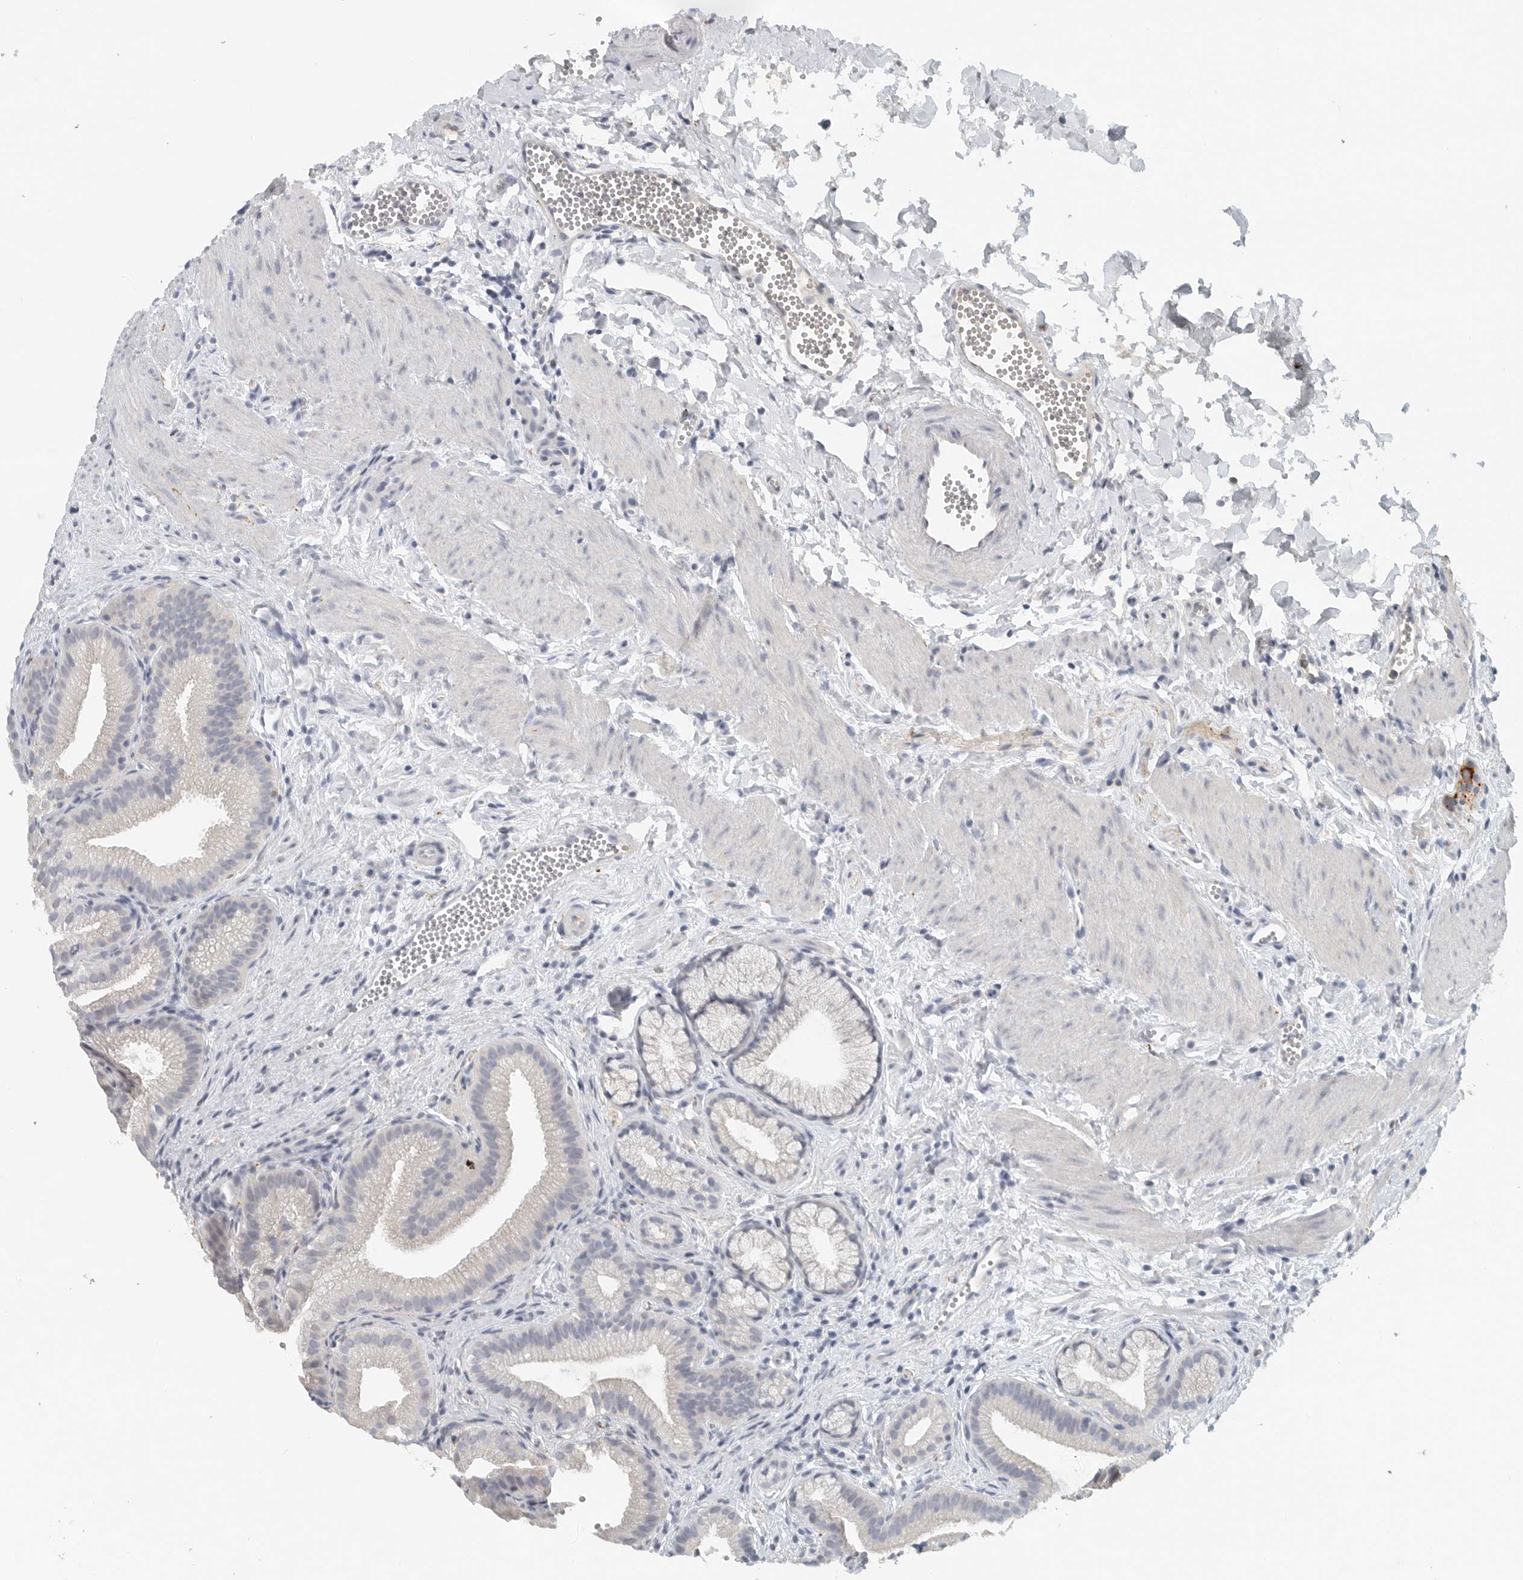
{"staining": {"intensity": "negative", "quantity": "none", "location": "none"}, "tissue": "gallbladder", "cell_type": "Glandular cells", "image_type": "normal", "snomed": [{"axis": "morphology", "description": "Normal tissue, NOS"}, {"axis": "topography", "description": "Gallbladder"}], "caption": "The image exhibits no significant positivity in glandular cells of gallbladder. (Stains: DAB immunohistochemistry with hematoxylin counter stain, Microscopy: brightfield microscopy at high magnification).", "gene": "PAM", "patient": {"sex": "male", "age": 38}}